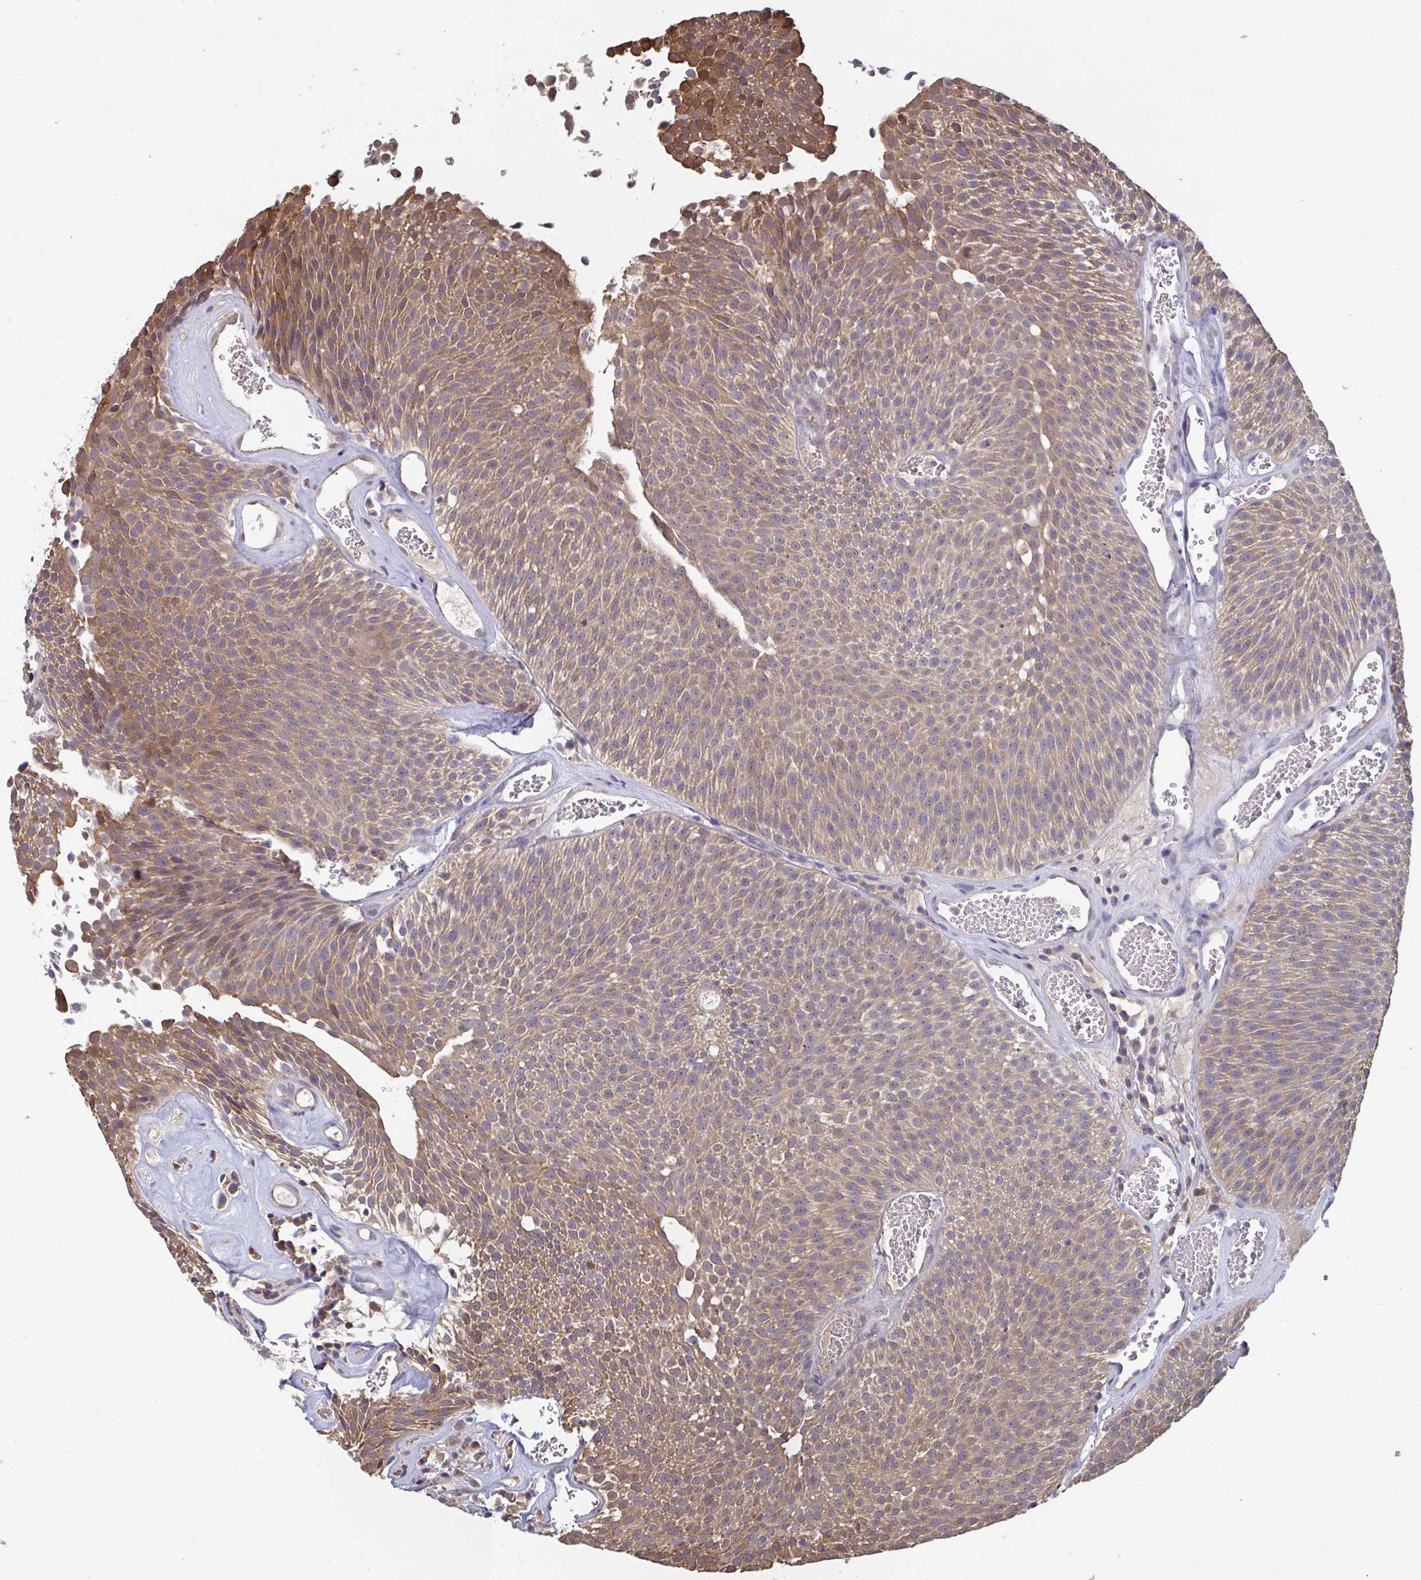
{"staining": {"intensity": "moderate", "quantity": "25%-75%", "location": "cytoplasmic/membranous,nuclear"}, "tissue": "urothelial cancer", "cell_type": "Tumor cells", "image_type": "cancer", "snomed": [{"axis": "morphology", "description": "Urothelial carcinoma, Low grade"}, {"axis": "topography", "description": "Urinary bladder"}], "caption": "A high-resolution histopathology image shows immunohistochemistry staining of urothelial cancer, which shows moderate cytoplasmic/membranous and nuclear positivity in about 25%-75% of tumor cells.", "gene": "TTC9C", "patient": {"sex": "female", "age": 79}}